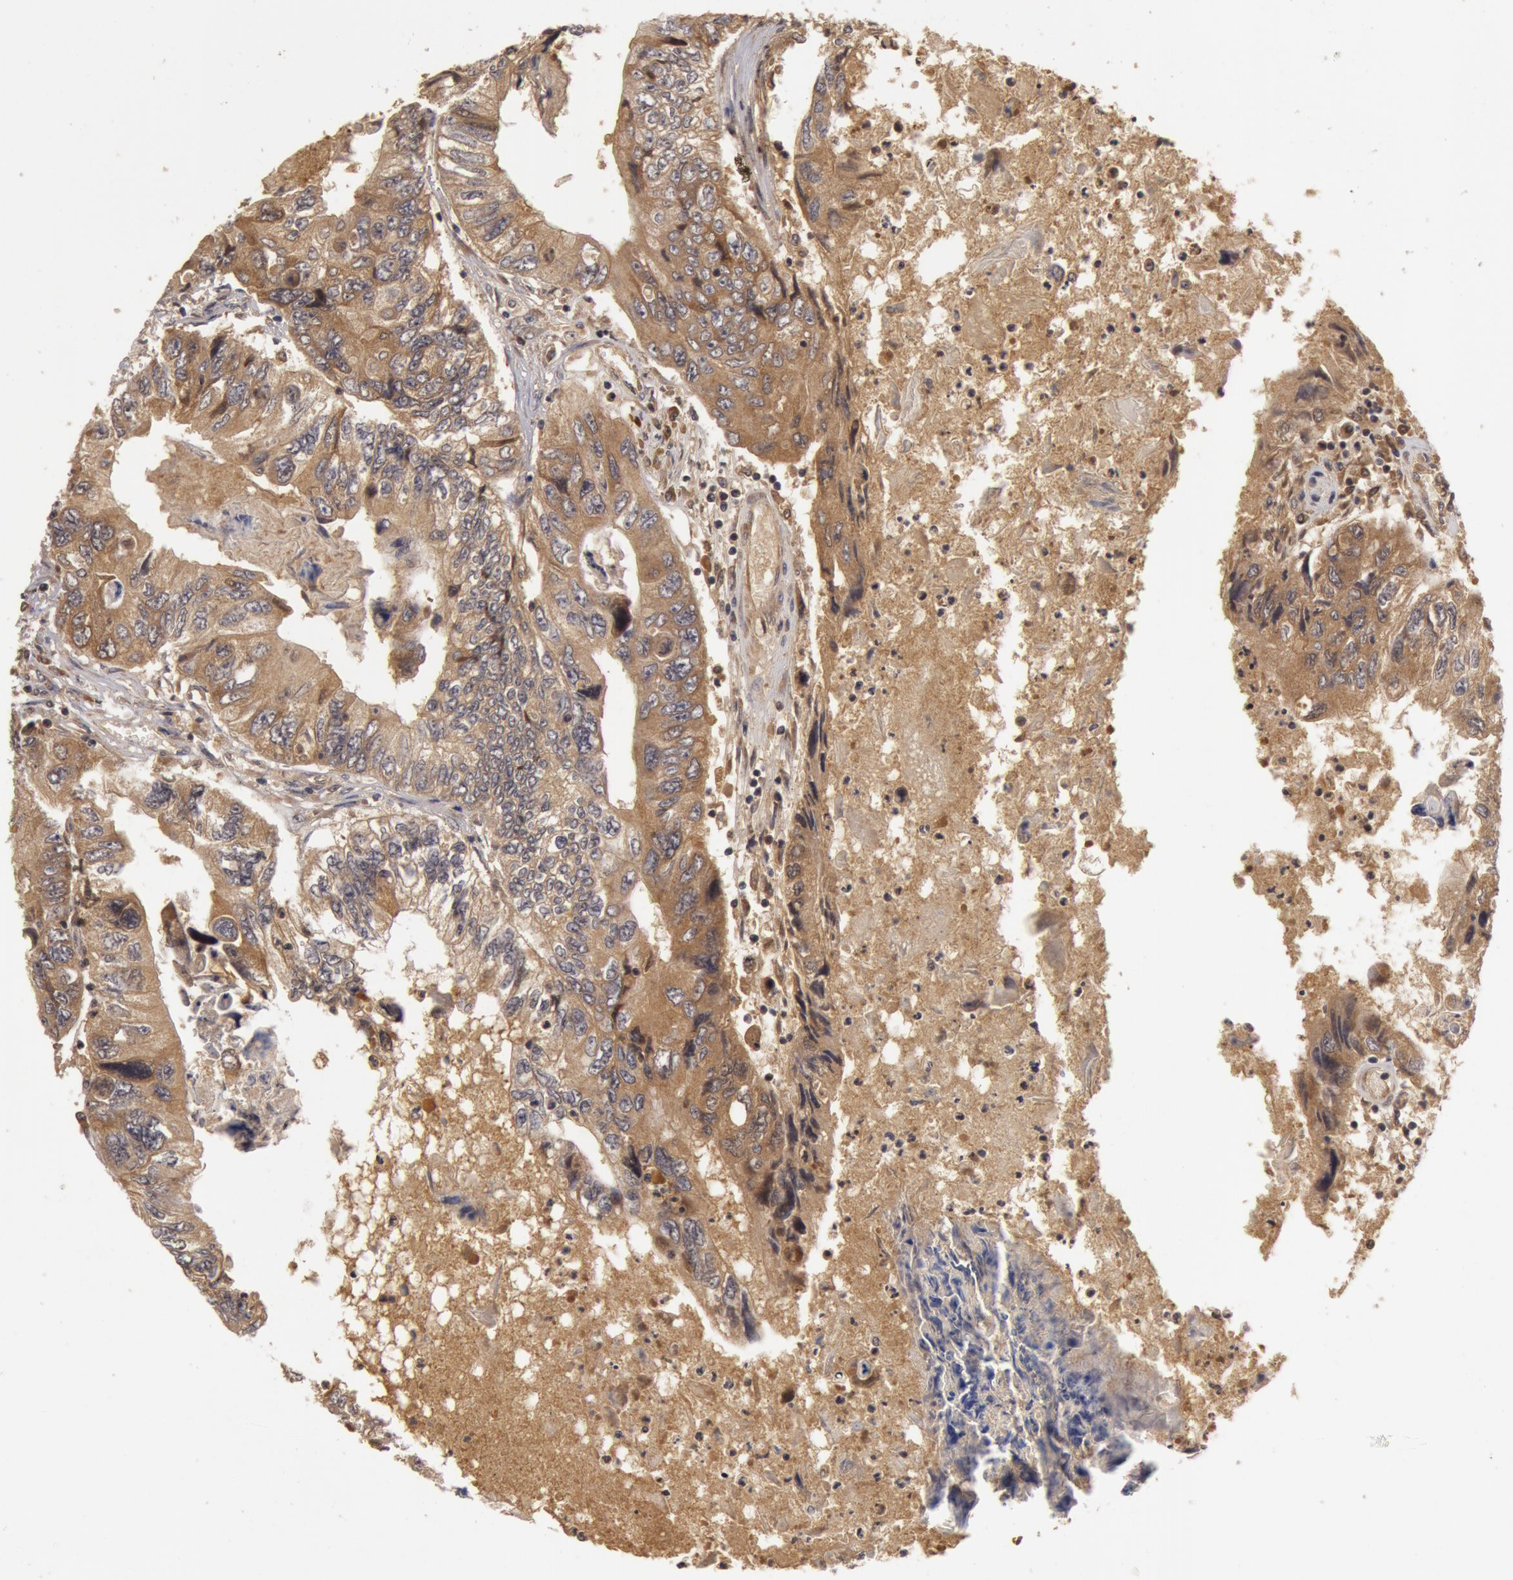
{"staining": {"intensity": "moderate", "quantity": ">75%", "location": "cytoplasmic/membranous"}, "tissue": "colorectal cancer", "cell_type": "Tumor cells", "image_type": "cancer", "snomed": [{"axis": "morphology", "description": "Adenocarcinoma, NOS"}, {"axis": "topography", "description": "Rectum"}], "caption": "This is a micrograph of immunohistochemistry staining of colorectal cancer, which shows moderate positivity in the cytoplasmic/membranous of tumor cells.", "gene": "BCHE", "patient": {"sex": "female", "age": 82}}